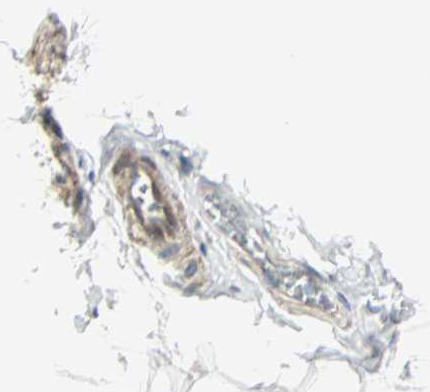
{"staining": {"intensity": "moderate", "quantity": ">75%", "location": "nuclear"}, "tissue": "adipose tissue", "cell_type": "Adipocytes", "image_type": "normal", "snomed": [{"axis": "morphology", "description": "Normal tissue, NOS"}, {"axis": "topography", "description": "Soft tissue"}], "caption": "This image displays immunohistochemistry (IHC) staining of unremarkable adipose tissue, with medium moderate nuclear expression in approximately >75% of adipocytes.", "gene": "PLAGL2", "patient": {"sex": "male", "age": 26}}